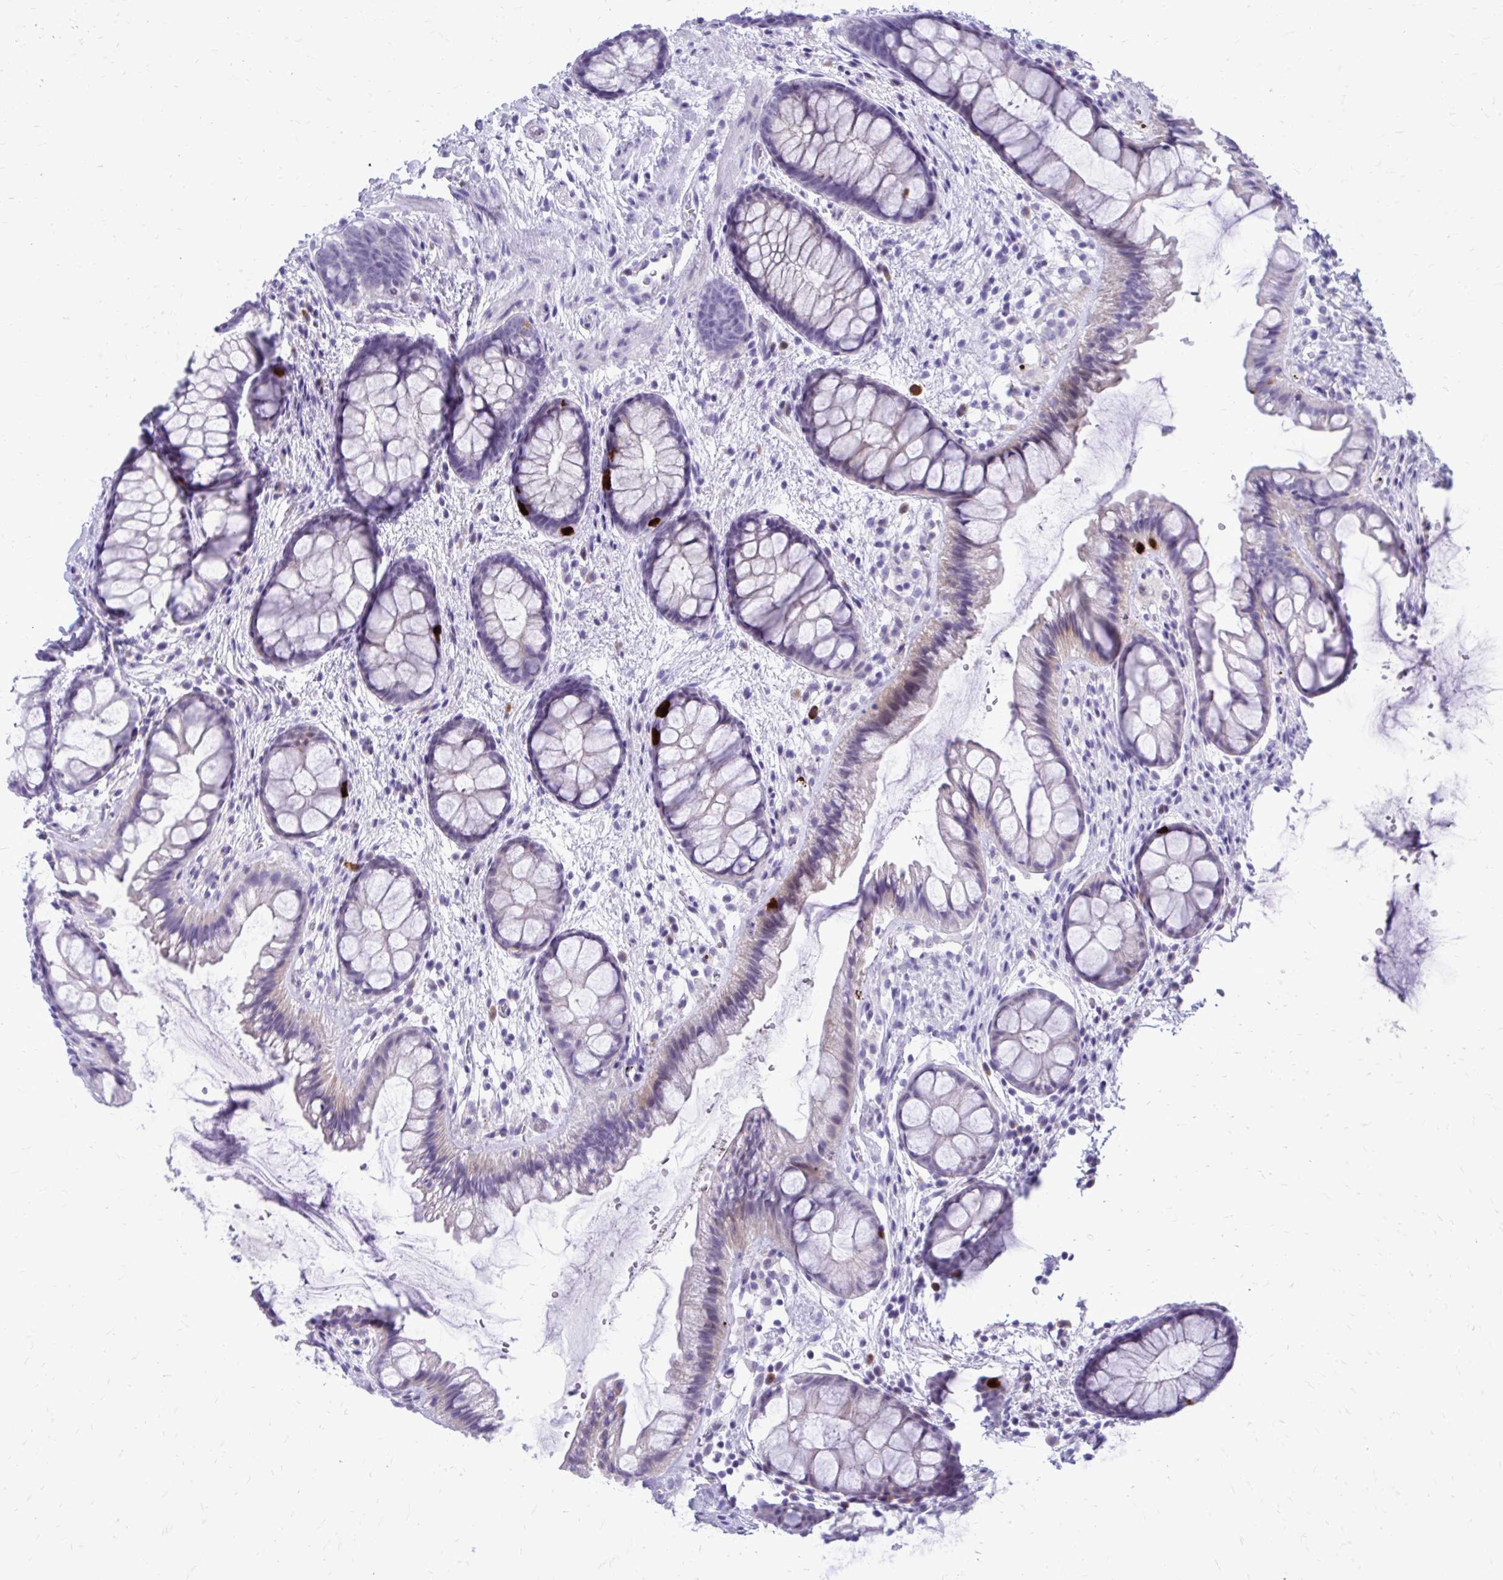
{"staining": {"intensity": "strong", "quantity": "<25%", "location": "cytoplasmic/membranous"}, "tissue": "rectum", "cell_type": "Glandular cells", "image_type": "normal", "snomed": [{"axis": "morphology", "description": "Normal tissue, NOS"}, {"axis": "topography", "description": "Rectum"}], "caption": "Immunohistochemical staining of benign human rectum exhibits medium levels of strong cytoplasmic/membranous positivity in about <25% of glandular cells. The staining was performed using DAB (3,3'-diaminobenzidine), with brown indicating positive protein expression. Nuclei are stained blue with hematoxylin.", "gene": "LCN15", "patient": {"sex": "female", "age": 62}}